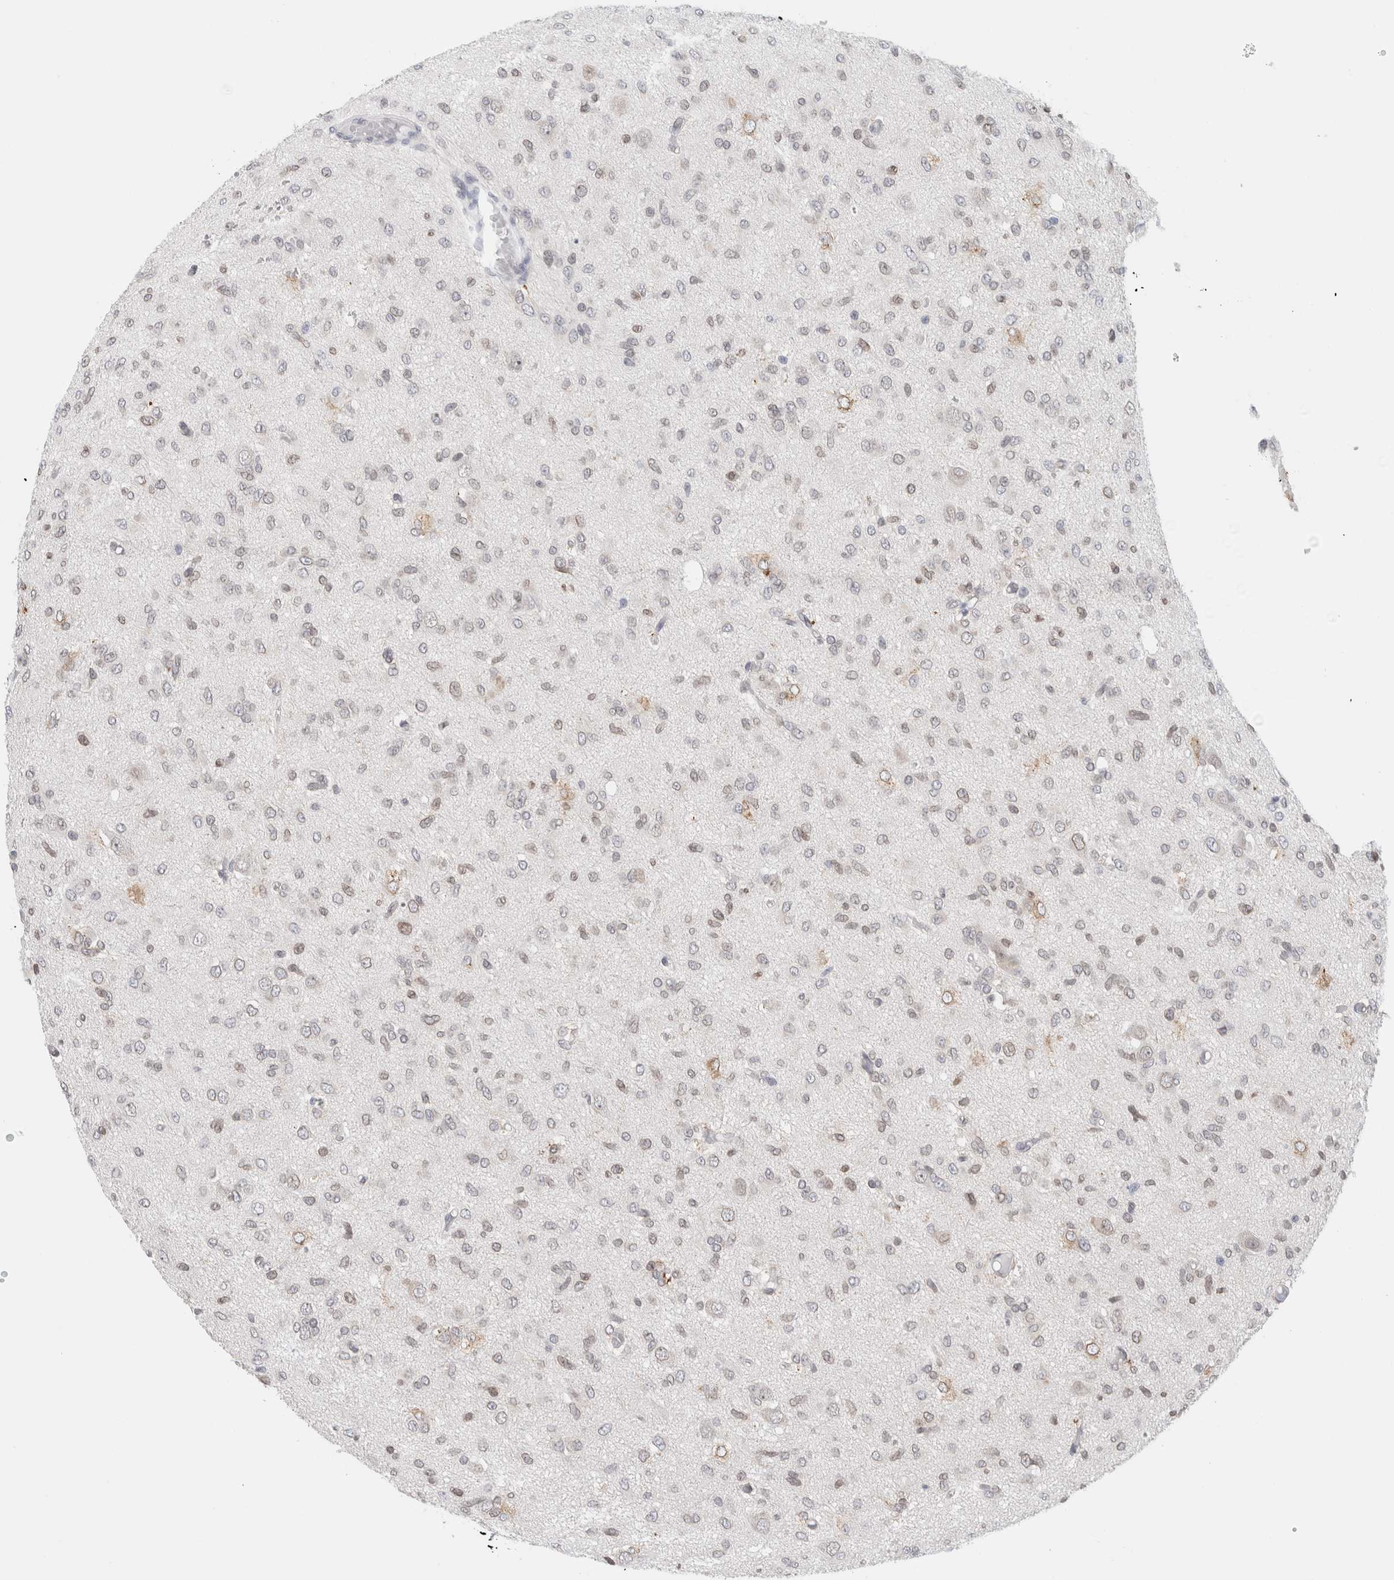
{"staining": {"intensity": "weak", "quantity": "<25%", "location": "nuclear"}, "tissue": "glioma", "cell_type": "Tumor cells", "image_type": "cancer", "snomed": [{"axis": "morphology", "description": "Glioma, malignant, High grade"}, {"axis": "topography", "description": "Brain"}], "caption": "Malignant glioma (high-grade) stained for a protein using immunohistochemistry exhibits no expression tumor cells.", "gene": "RBMX2", "patient": {"sex": "female", "age": 59}}